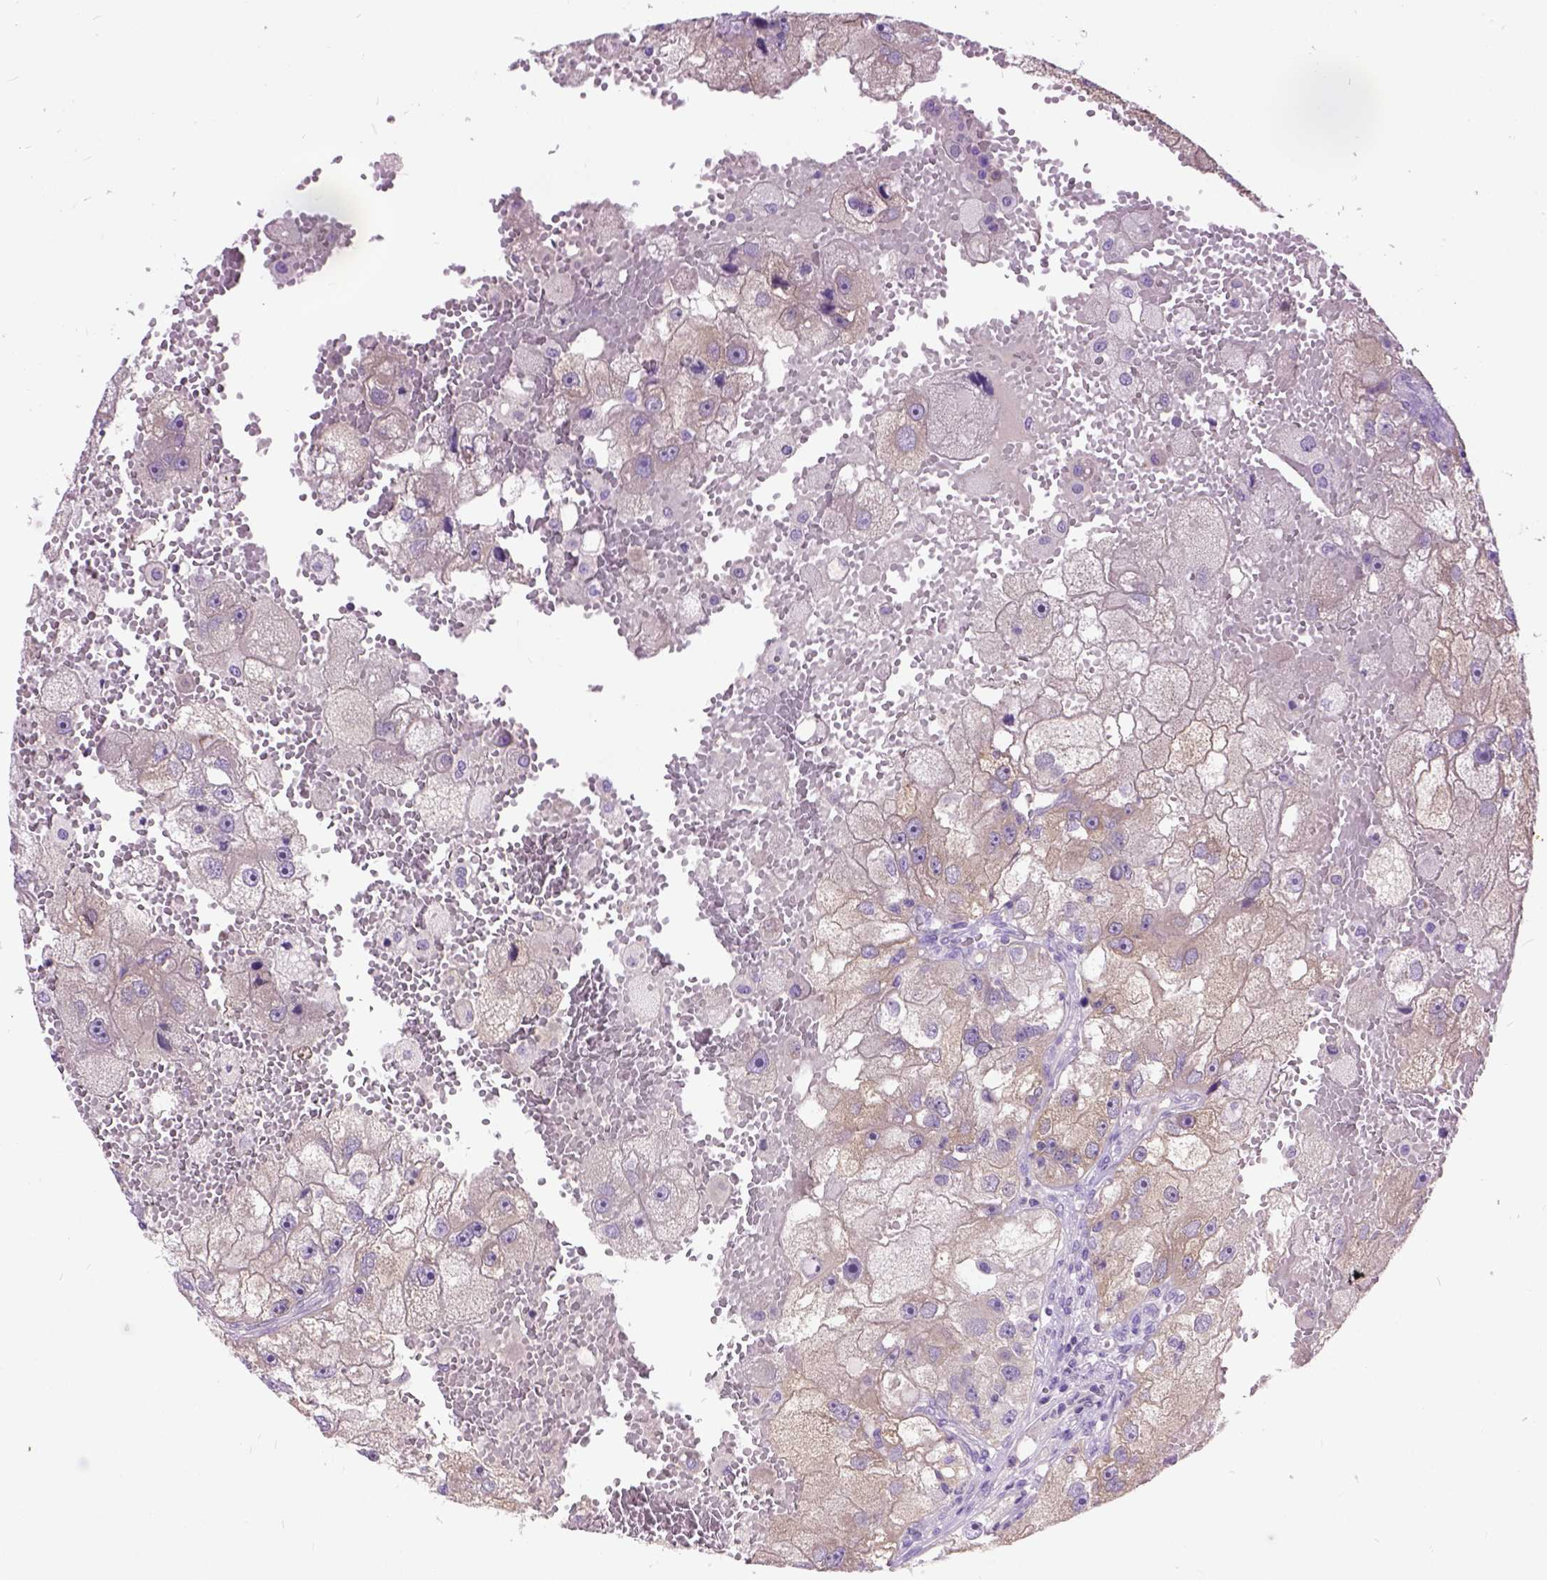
{"staining": {"intensity": "moderate", "quantity": "<25%", "location": "cytoplasmic/membranous"}, "tissue": "renal cancer", "cell_type": "Tumor cells", "image_type": "cancer", "snomed": [{"axis": "morphology", "description": "Adenocarcinoma, NOS"}, {"axis": "topography", "description": "Kidney"}], "caption": "High-power microscopy captured an IHC micrograph of adenocarcinoma (renal), revealing moderate cytoplasmic/membranous staining in approximately <25% of tumor cells.", "gene": "MAPT", "patient": {"sex": "male", "age": 63}}